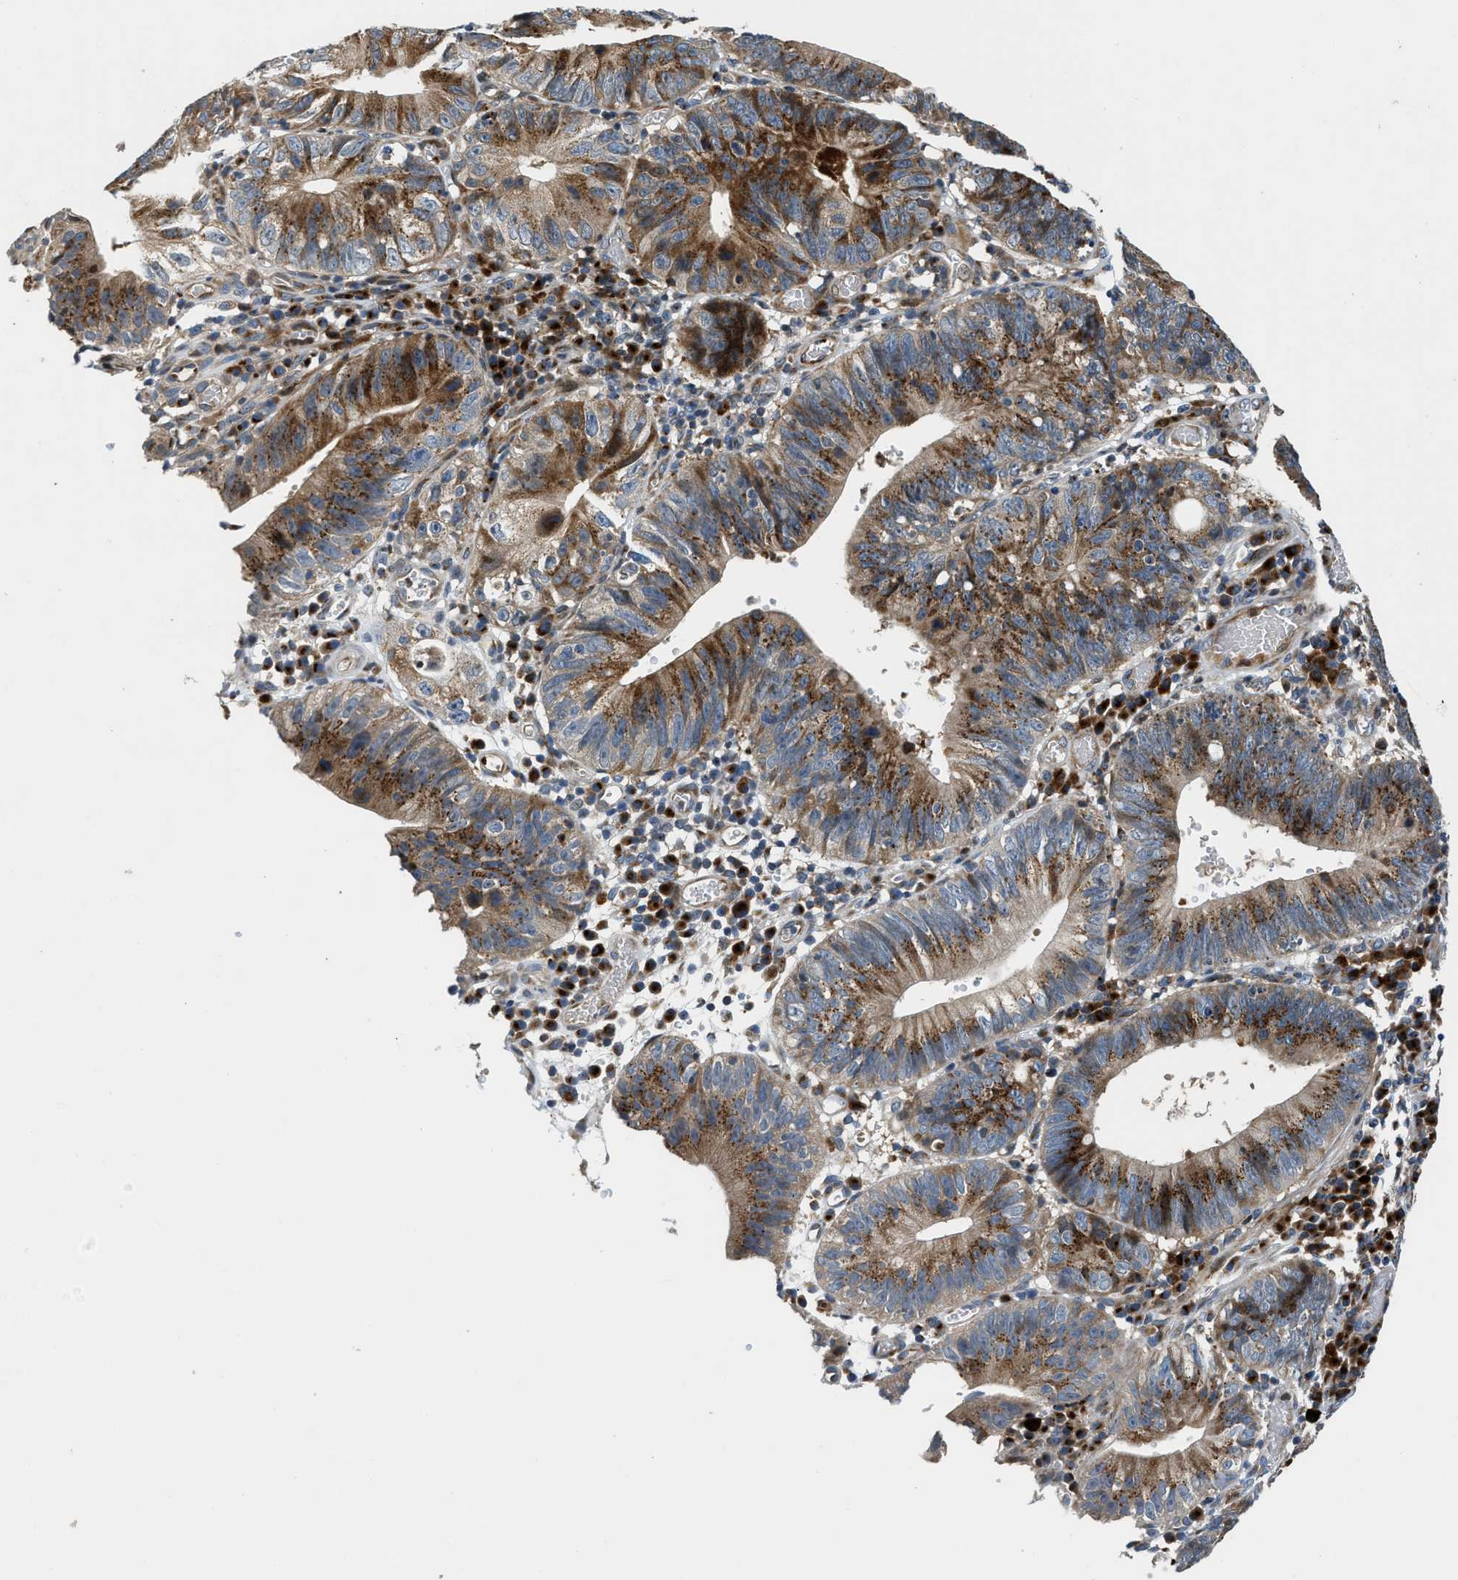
{"staining": {"intensity": "strong", "quantity": ">75%", "location": "cytoplasmic/membranous"}, "tissue": "stomach cancer", "cell_type": "Tumor cells", "image_type": "cancer", "snomed": [{"axis": "morphology", "description": "Adenocarcinoma, NOS"}, {"axis": "topography", "description": "Stomach"}], "caption": "Stomach cancer stained for a protein (brown) shows strong cytoplasmic/membranous positive staining in about >75% of tumor cells.", "gene": "FUT8", "patient": {"sex": "male", "age": 59}}